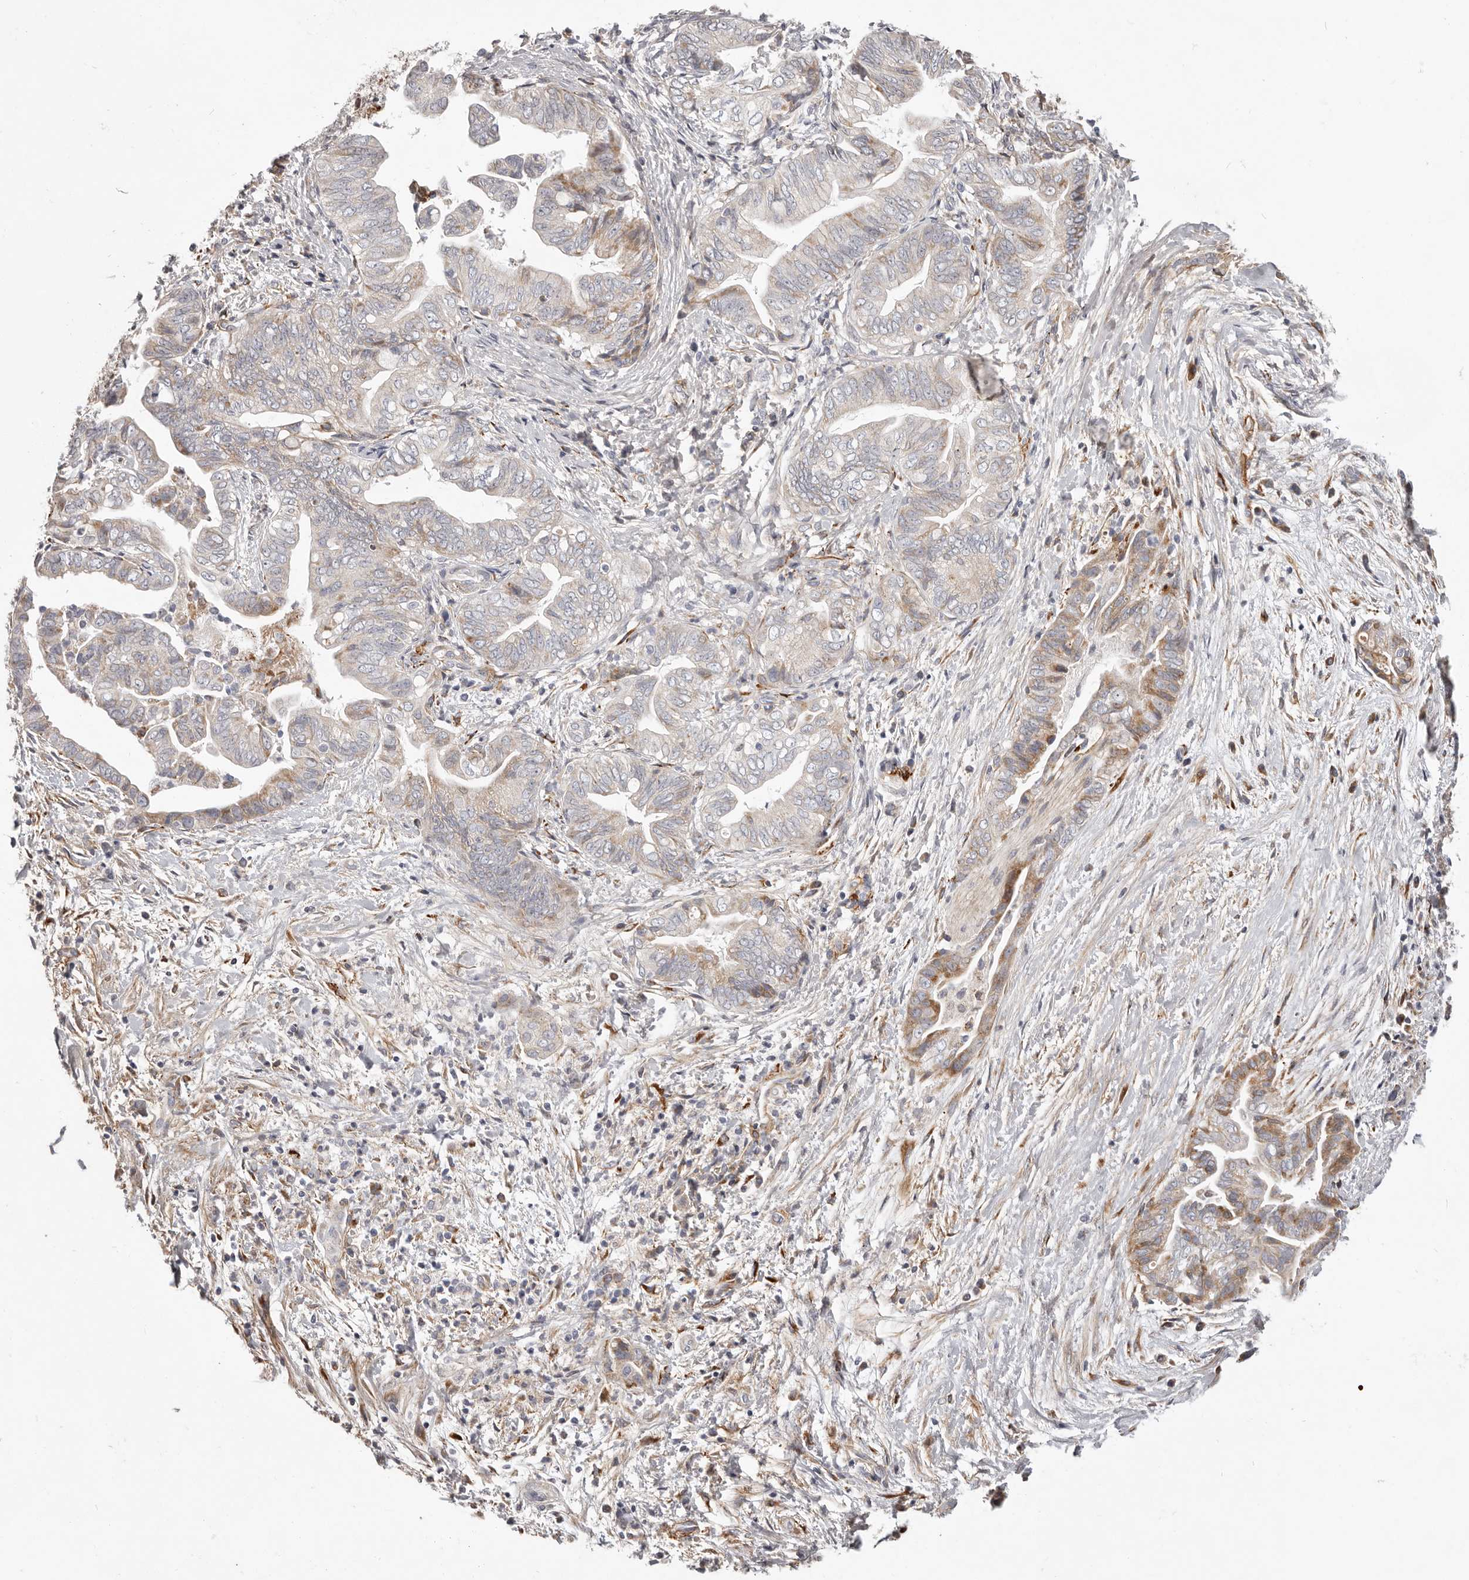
{"staining": {"intensity": "moderate", "quantity": "<25%", "location": "cytoplasmic/membranous"}, "tissue": "pancreatic cancer", "cell_type": "Tumor cells", "image_type": "cancer", "snomed": [{"axis": "morphology", "description": "Adenocarcinoma, NOS"}, {"axis": "topography", "description": "Pancreas"}], "caption": "Pancreatic cancer (adenocarcinoma) stained for a protein (brown) reveals moderate cytoplasmic/membranous positive positivity in approximately <25% of tumor cells.", "gene": "MRPS10", "patient": {"sex": "male", "age": 75}}